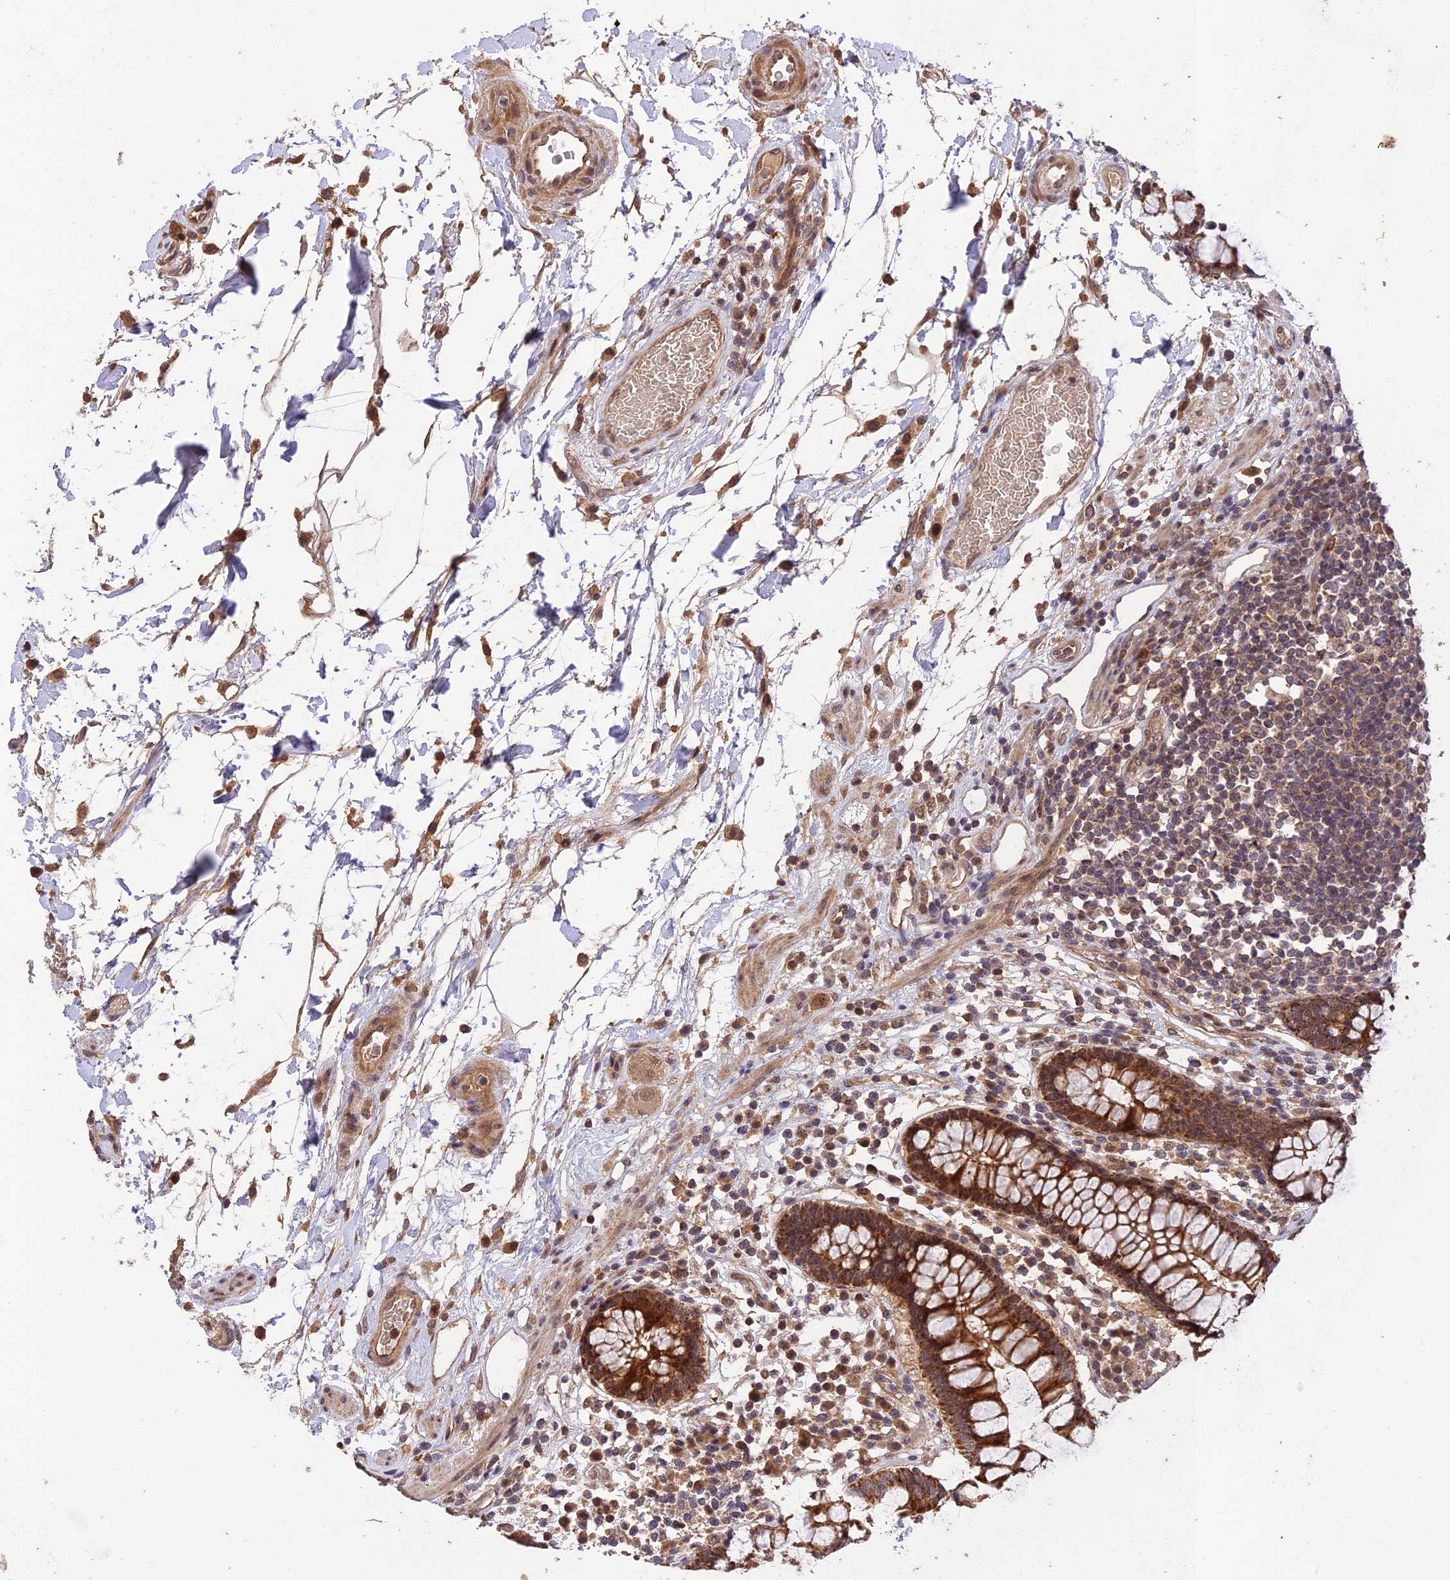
{"staining": {"intensity": "moderate", "quantity": ">75%", "location": "cytoplasmic/membranous"}, "tissue": "colon", "cell_type": "Endothelial cells", "image_type": "normal", "snomed": [{"axis": "morphology", "description": "Normal tissue, NOS"}, {"axis": "topography", "description": "Colon"}], "caption": "Protein positivity by immunohistochemistry demonstrates moderate cytoplasmic/membranous expression in approximately >75% of endothelial cells in benign colon.", "gene": "REV1", "patient": {"sex": "female", "age": 79}}